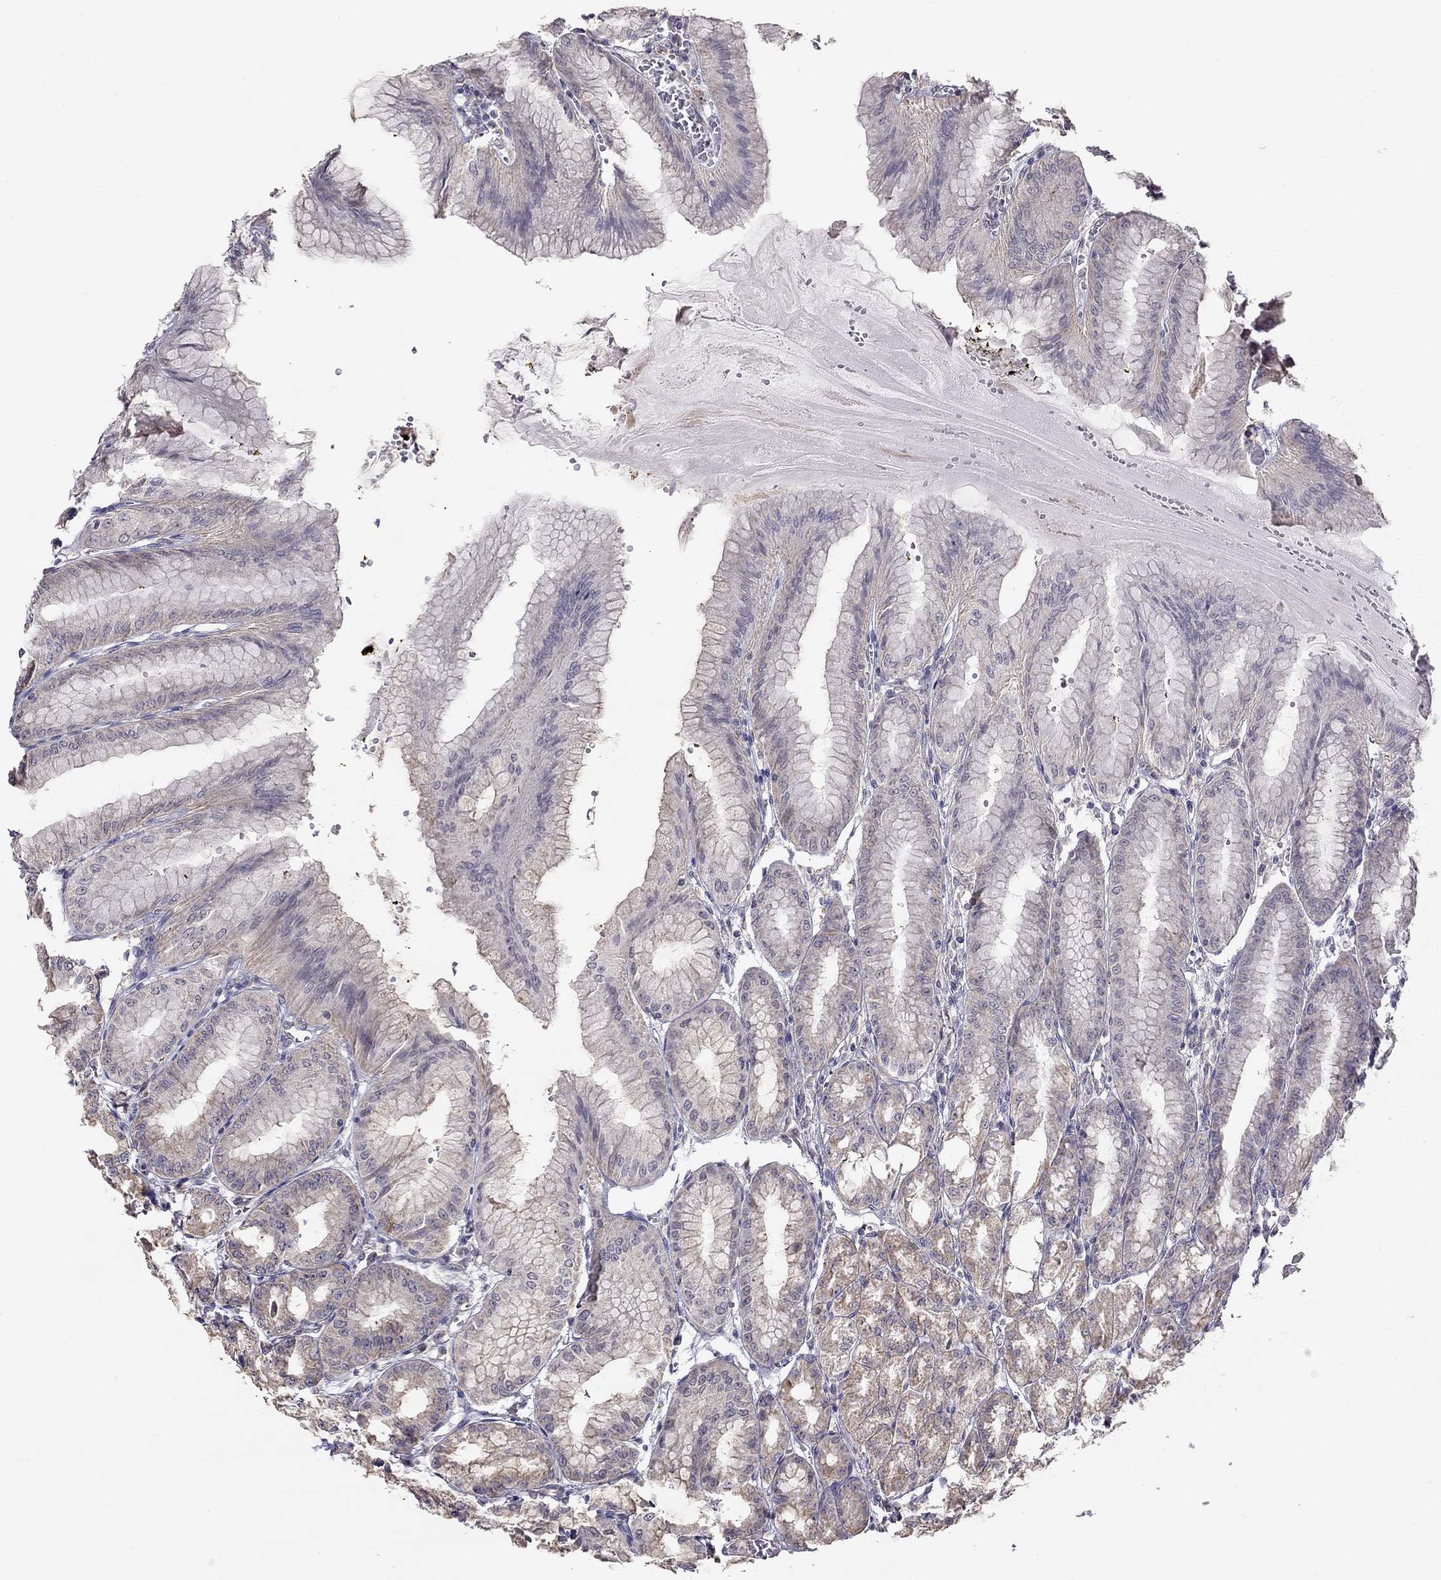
{"staining": {"intensity": "weak", "quantity": "25%-75%", "location": "cytoplasmic/membranous"}, "tissue": "stomach", "cell_type": "Glandular cells", "image_type": "normal", "snomed": [{"axis": "morphology", "description": "Normal tissue, NOS"}, {"axis": "topography", "description": "Stomach, lower"}], "caption": "Immunohistochemical staining of benign human stomach displays 25%-75% levels of weak cytoplasmic/membranous protein positivity in about 25%-75% of glandular cells.", "gene": "LRIT3", "patient": {"sex": "male", "age": 71}}